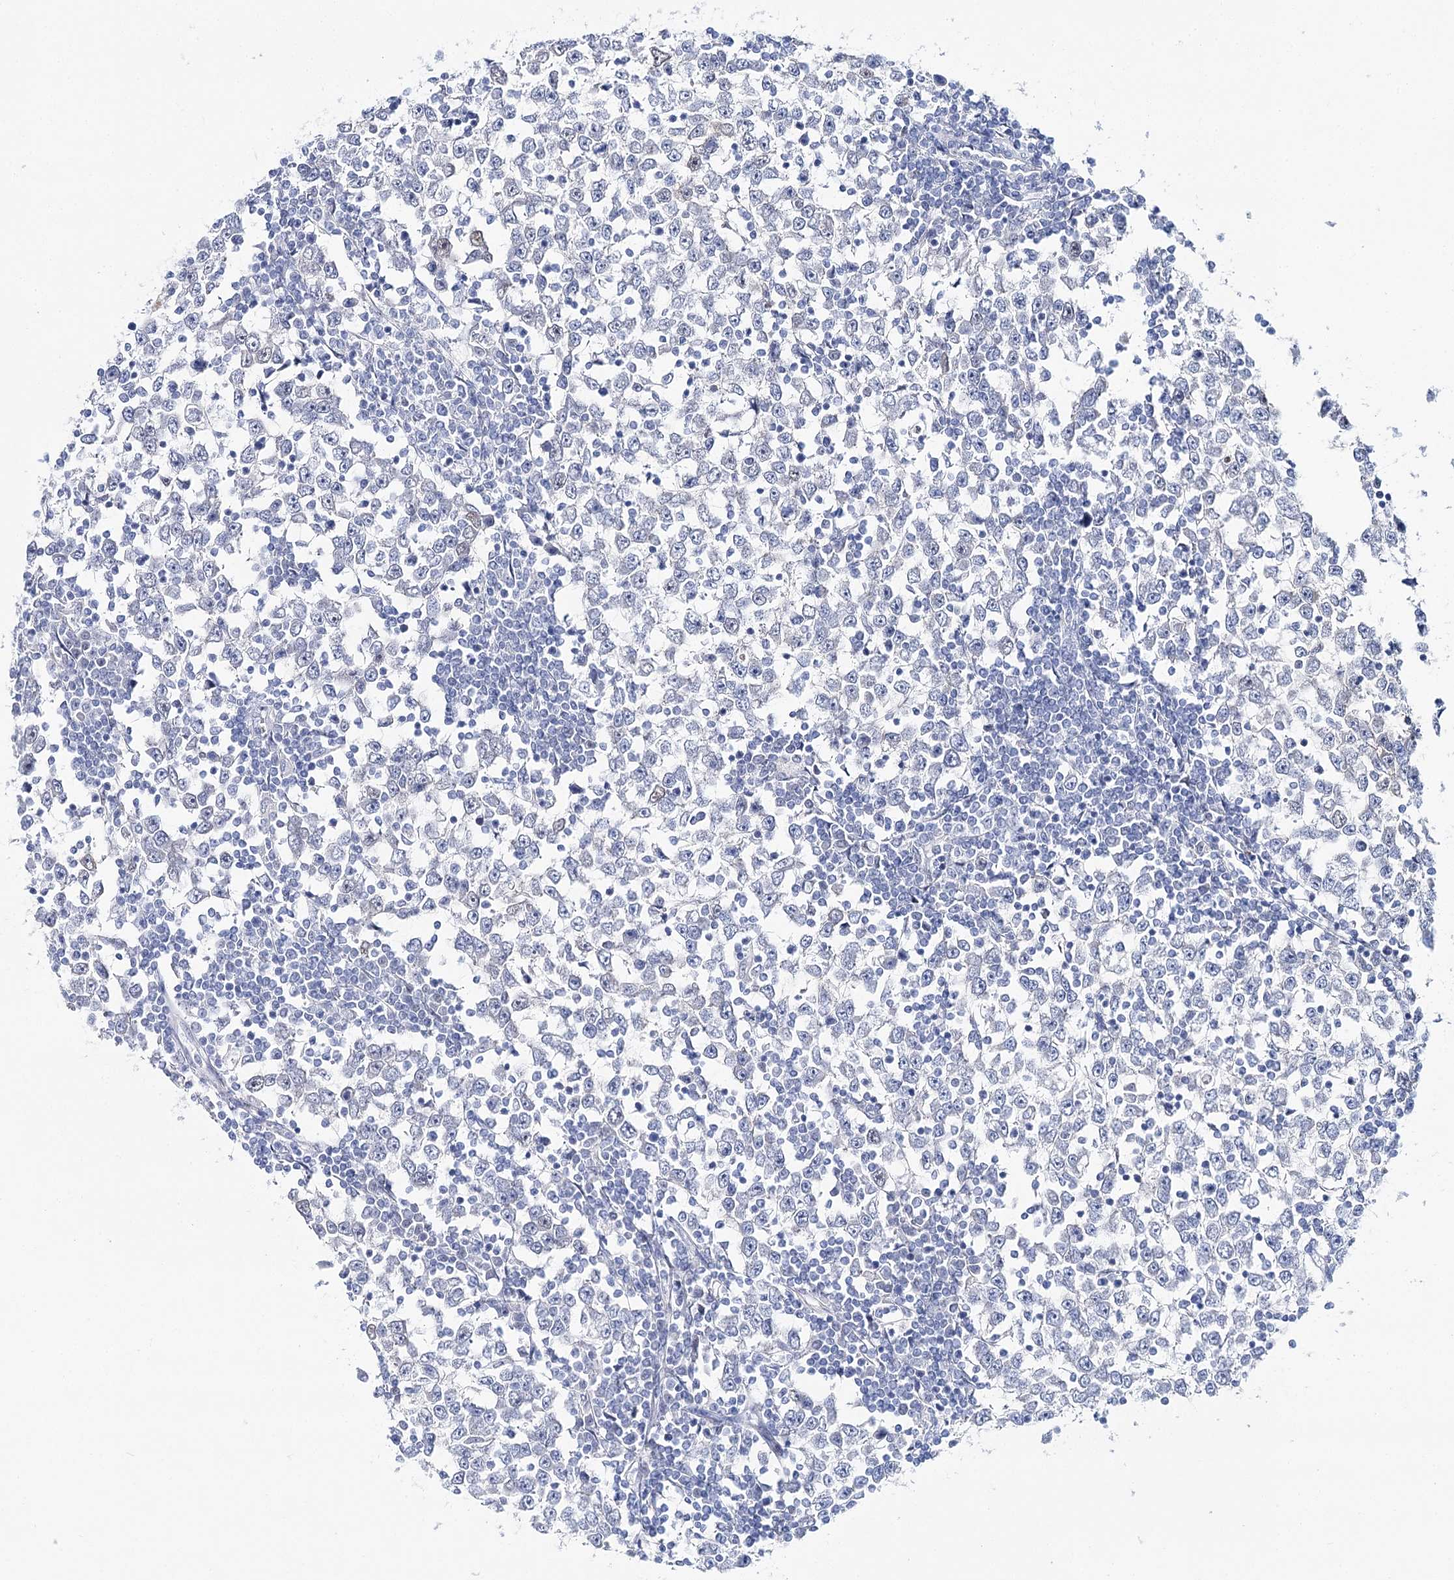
{"staining": {"intensity": "negative", "quantity": "none", "location": "none"}, "tissue": "testis cancer", "cell_type": "Tumor cells", "image_type": "cancer", "snomed": [{"axis": "morphology", "description": "Seminoma, NOS"}, {"axis": "topography", "description": "Testis"}], "caption": "Tumor cells show no significant protein staining in testis cancer (seminoma).", "gene": "UGDH", "patient": {"sex": "male", "age": 65}}